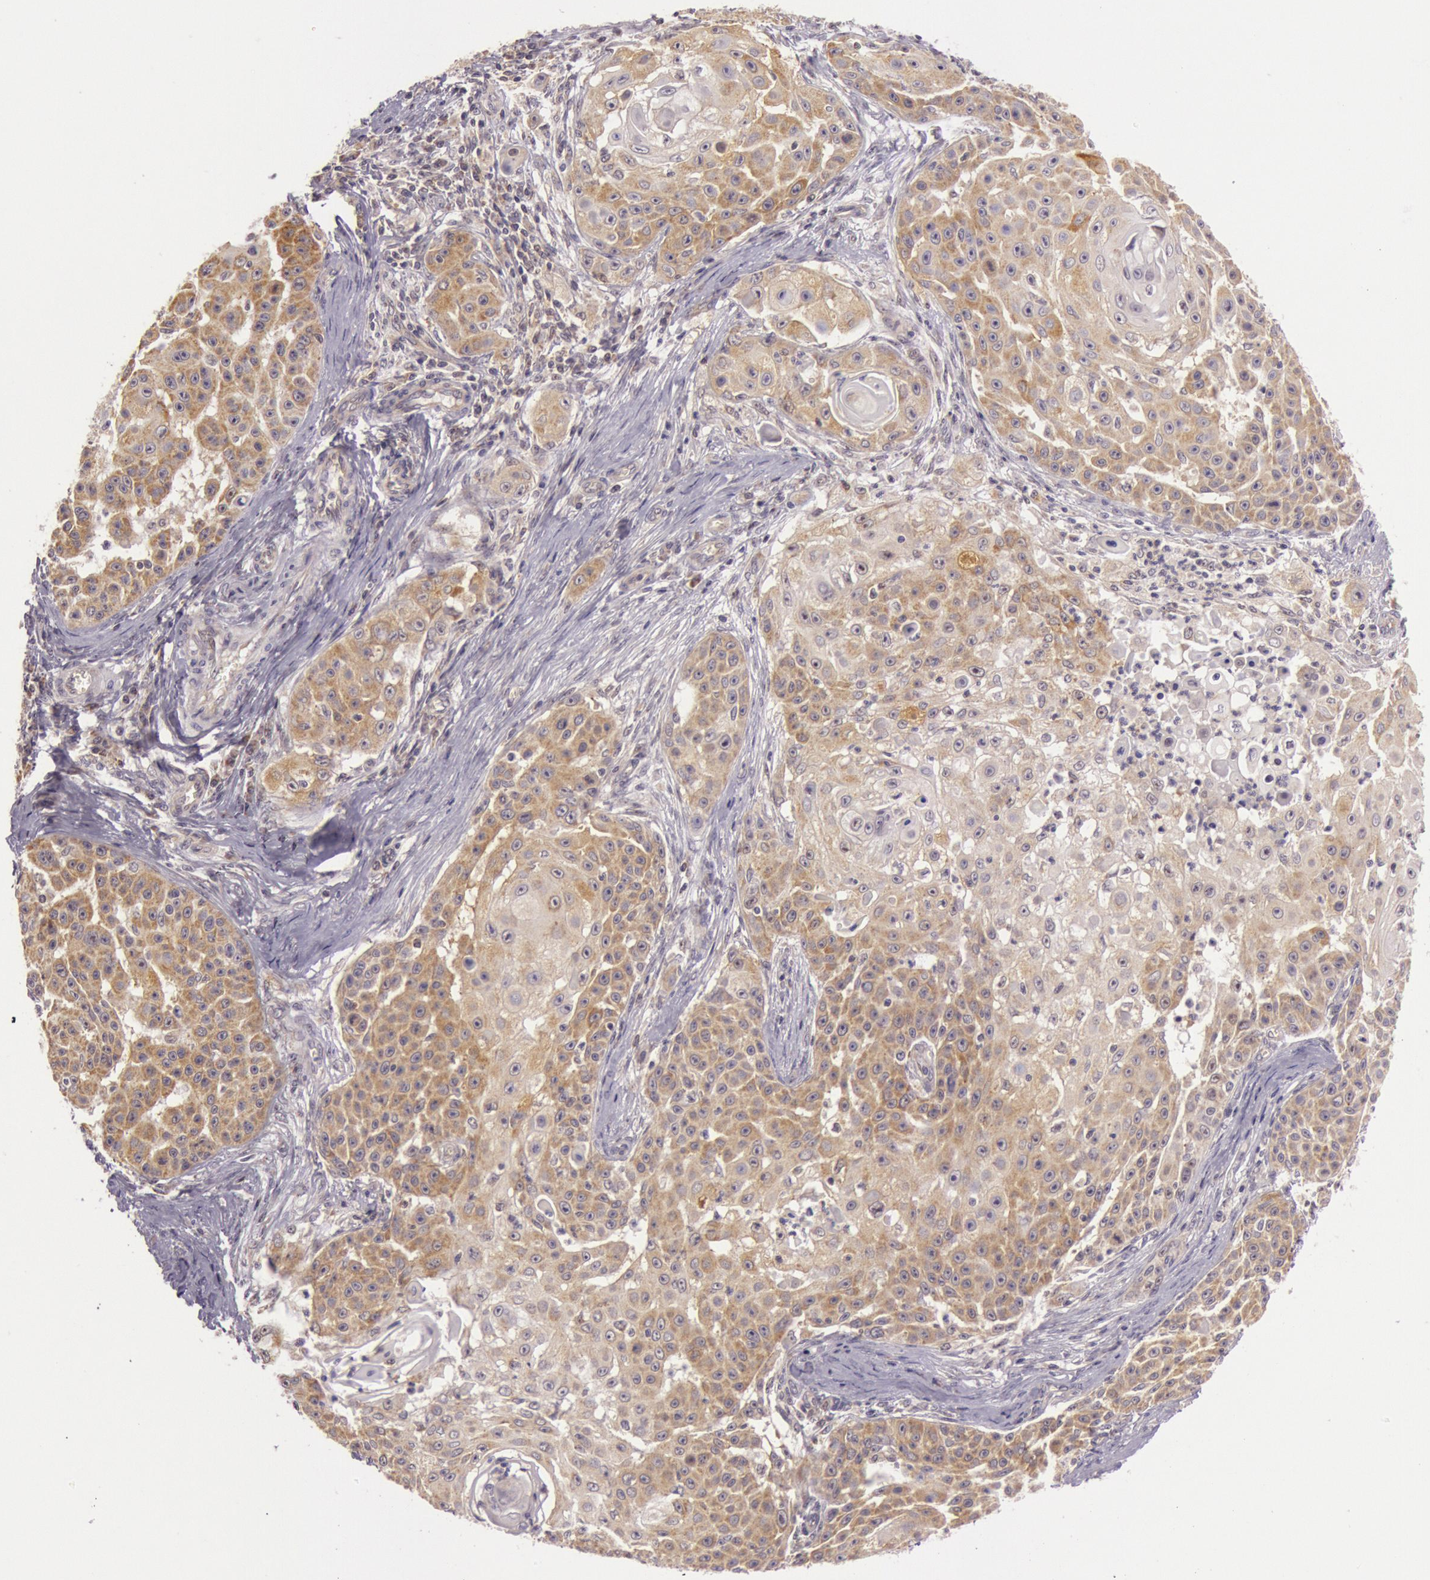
{"staining": {"intensity": "moderate", "quantity": ">75%", "location": "cytoplasmic/membranous,nuclear"}, "tissue": "skin cancer", "cell_type": "Tumor cells", "image_type": "cancer", "snomed": [{"axis": "morphology", "description": "Squamous cell carcinoma, NOS"}, {"axis": "topography", "description": "Skin"}], "caption": "Immunohistochemistry (IHC) staining of skin cancer, which reveals medium levels of moderate cytoplasmic/membranous and nuclear positivity in approximately >75% of tumor cells indicating moderate cytoplasmic/membranous and nuclear protein expression. The staining was performed using DAB (3,3'-diaminobenzidine) (brown) for protein detection and nuclei were counterstained in hematoxylin (blue).", "gene": "CDK16", "patient": {"sex": "female", "age": 57}}